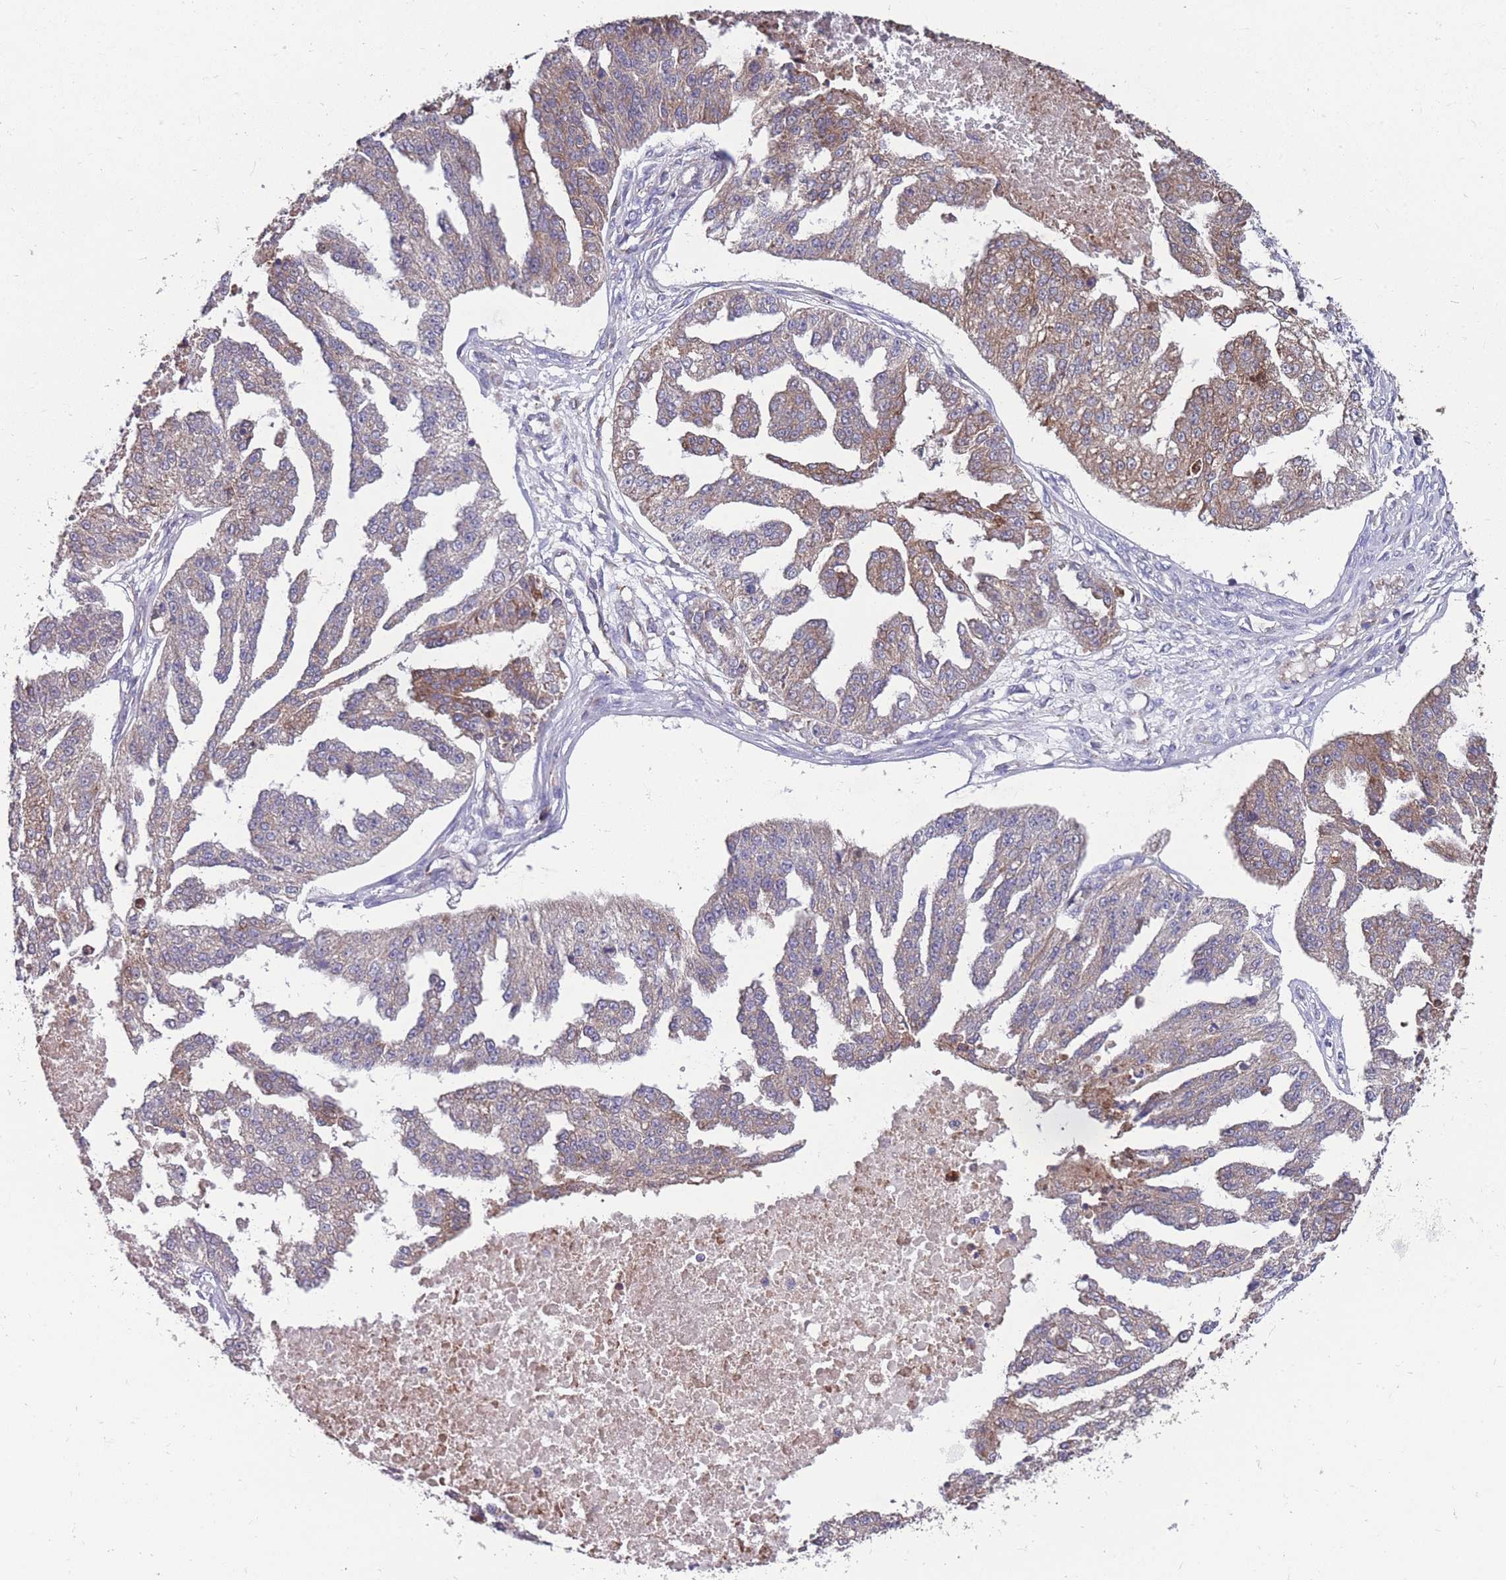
{"staining": {"intensity": "moderate", "quantity": "25%-75%", "location": "cytoplasmic/membranous"}, "tissue": "ovarian cancer", "cell_type": "Tumor cells", "image_type": "cancer", "snomed": [{"axis": "morphology", "description": "Cystadenocarcinoma, serous, NOS"}, {"axis": "topography", "description": "Ovary"}], "caption": "High-magnification brightfield microscopy of serous cystadenocarcinoma (ovarian) stained with DAB (3,3'-diaminobenzidine) (brown) and counterstained with hematoxylin (blue). tumor cells exhibit moderate cytoplasmic/membranous positivity is appreciated in about25%-75% of cells.", "gene": "STIM2", "patient": {"sex": "female", "age": 58}}